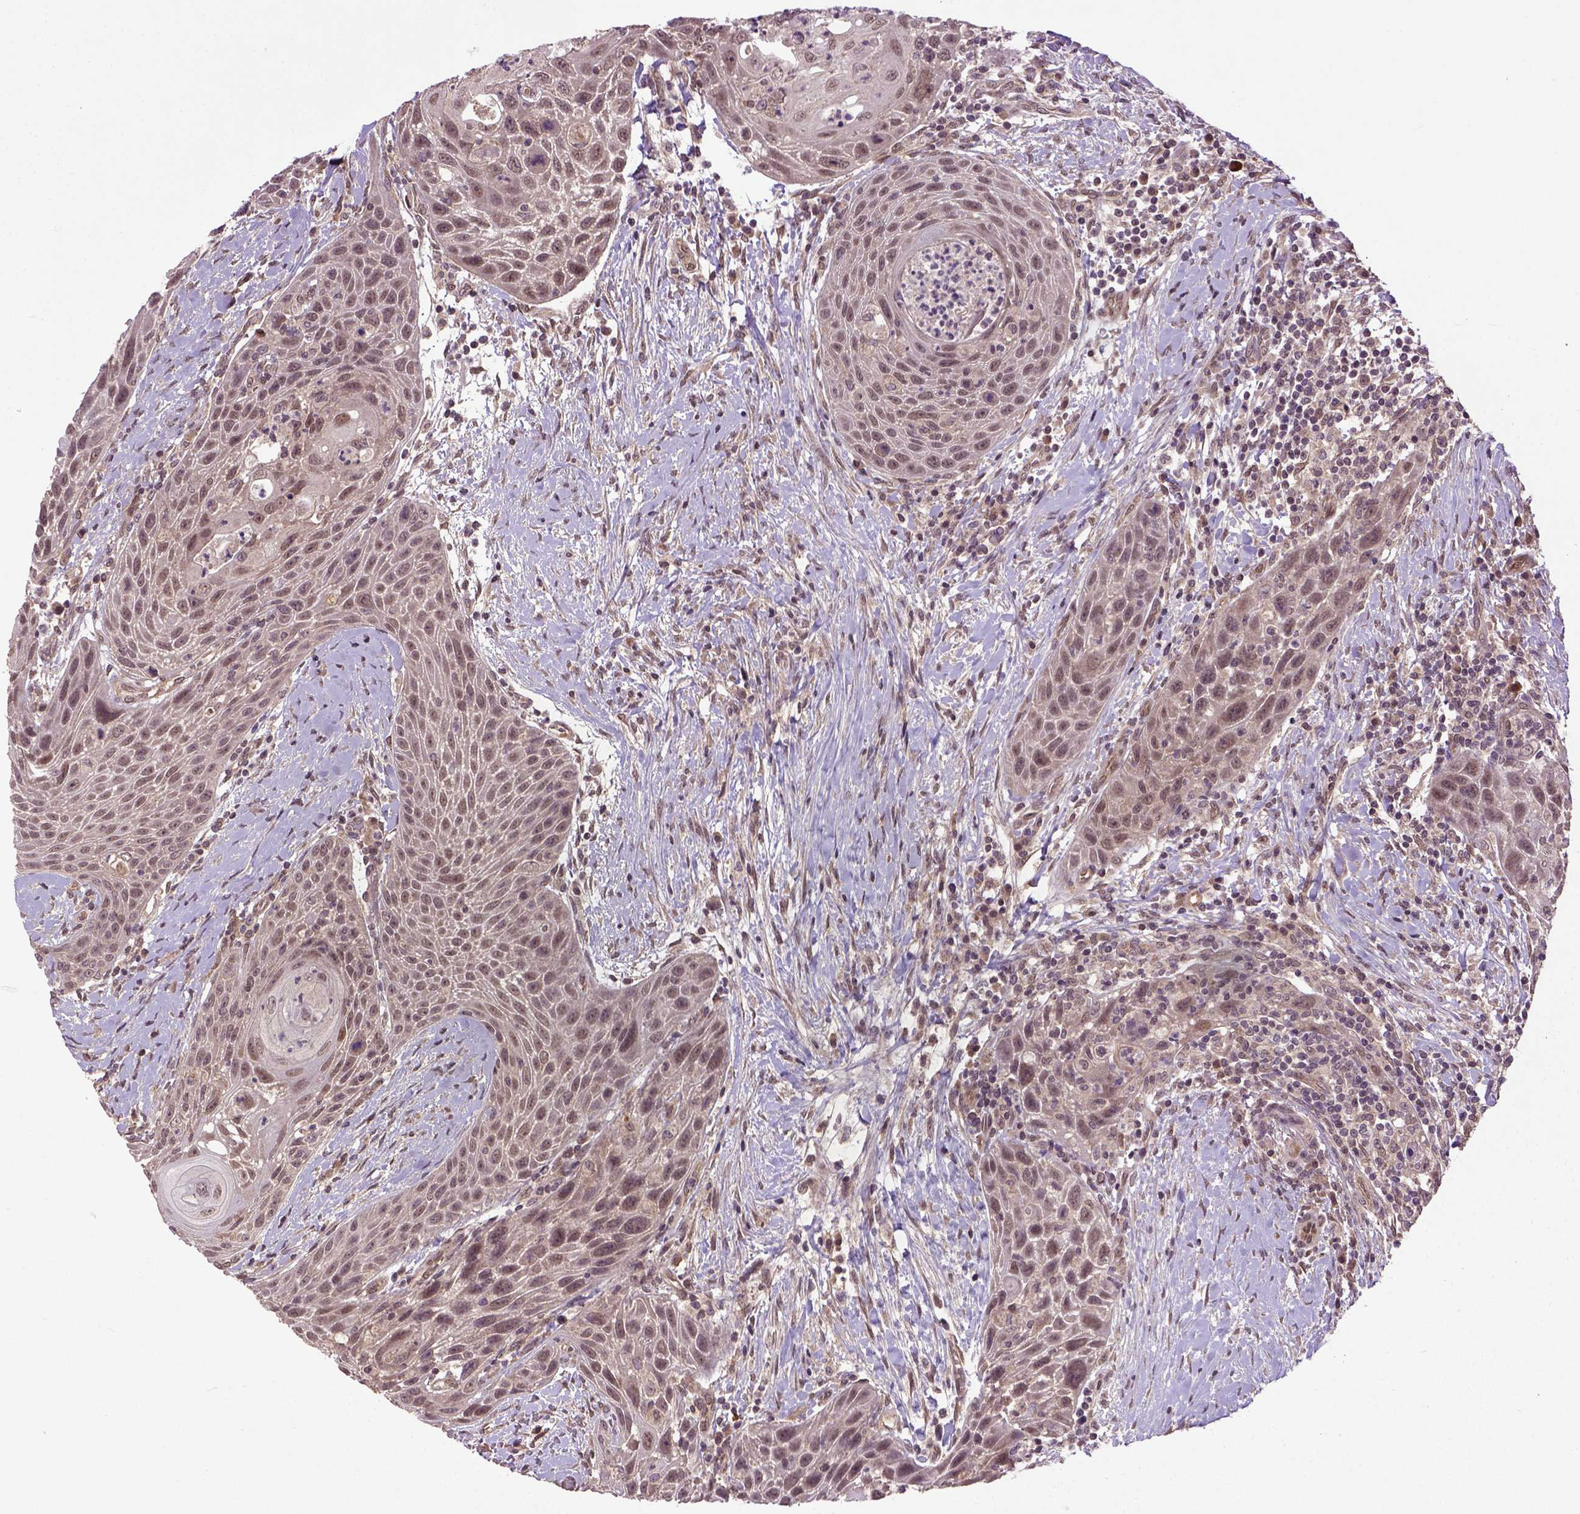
{"staining": {"intensity": "weak", "quantity": ">75%", "location": "nuclear"}, "tissue": "head and neck cancer", "cell_type": "Tumor cells", "image_type": "cancer", "snomed": [{"axis": "morphology", "description": "Squamous cell carcinoma, NOS"}, {"axis": "topography", "description": "Head-Neck"}], "caption": "A photomicrograph of head and neck cancer (squamous cell carcinoma) stained for a protein exhibits weak nuclear brown staining in tumor cells. (brown staining indicates protein expression, while blue staining denotes nuclei).", "gene": "UBA3", "patient": {"sex": "male", "age": 69}}